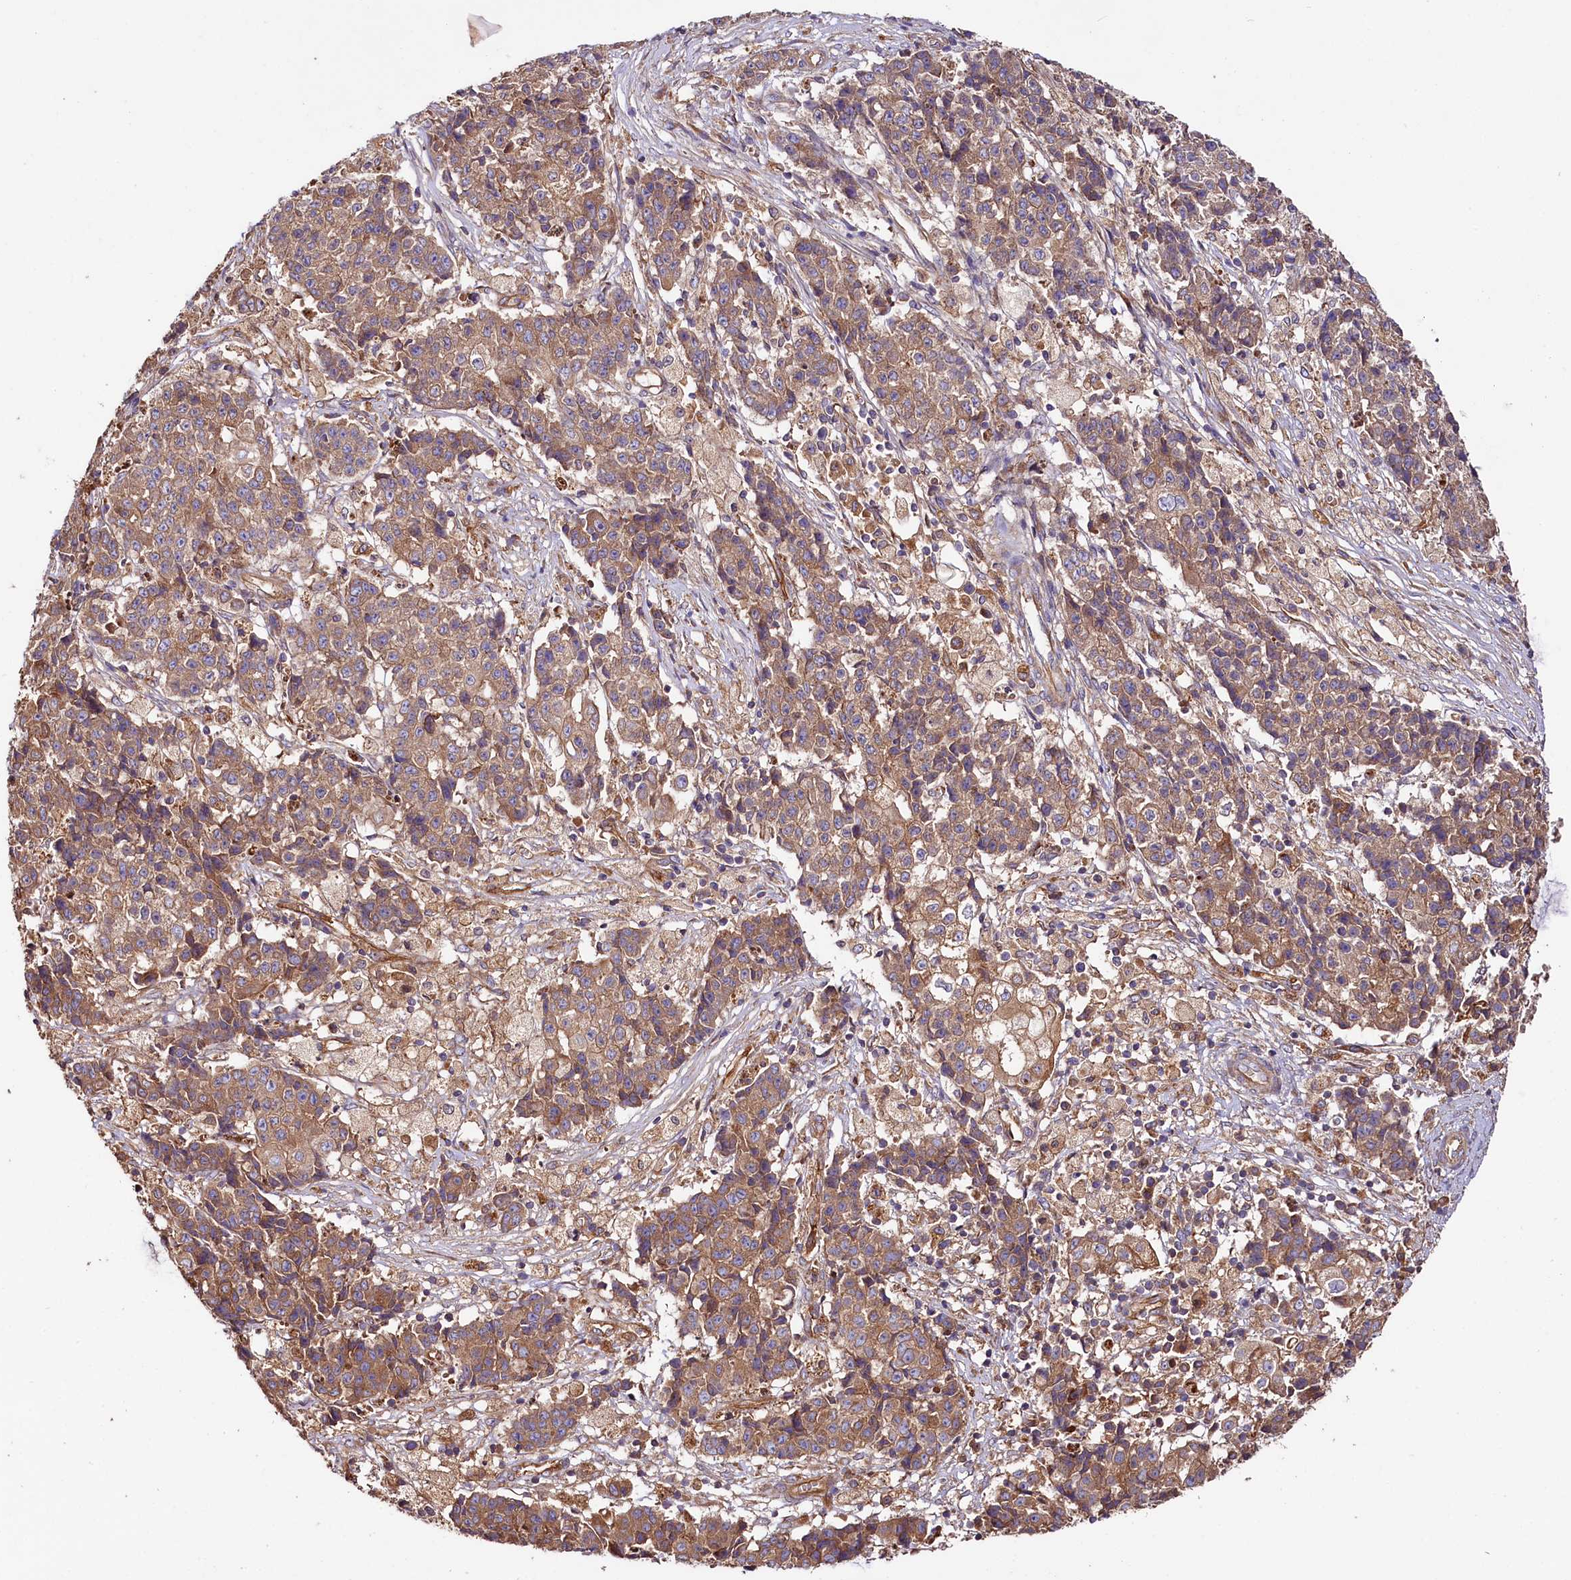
{"staining": {"intensity": "moderate", "quantity": ">75%", "location": "cytoplasmic/membranous"}, "tissue": "ovarian cancer", "cell_type": "Tumor cells", "image_type": "cancer", "snomed": [{"axis": "morphology", "description": "Carcinoma, endometroid"}, {"axis": "topography", "description": "Ovary"}], "caption": "Protein staining exhibits moderate cytoplasmic/membranous positivity in about >75% of tumor cells in ovarian cancer (endometroid carcinoma).", "gene": "CEP295", "patient": {"sex": "female", "age": 42}}